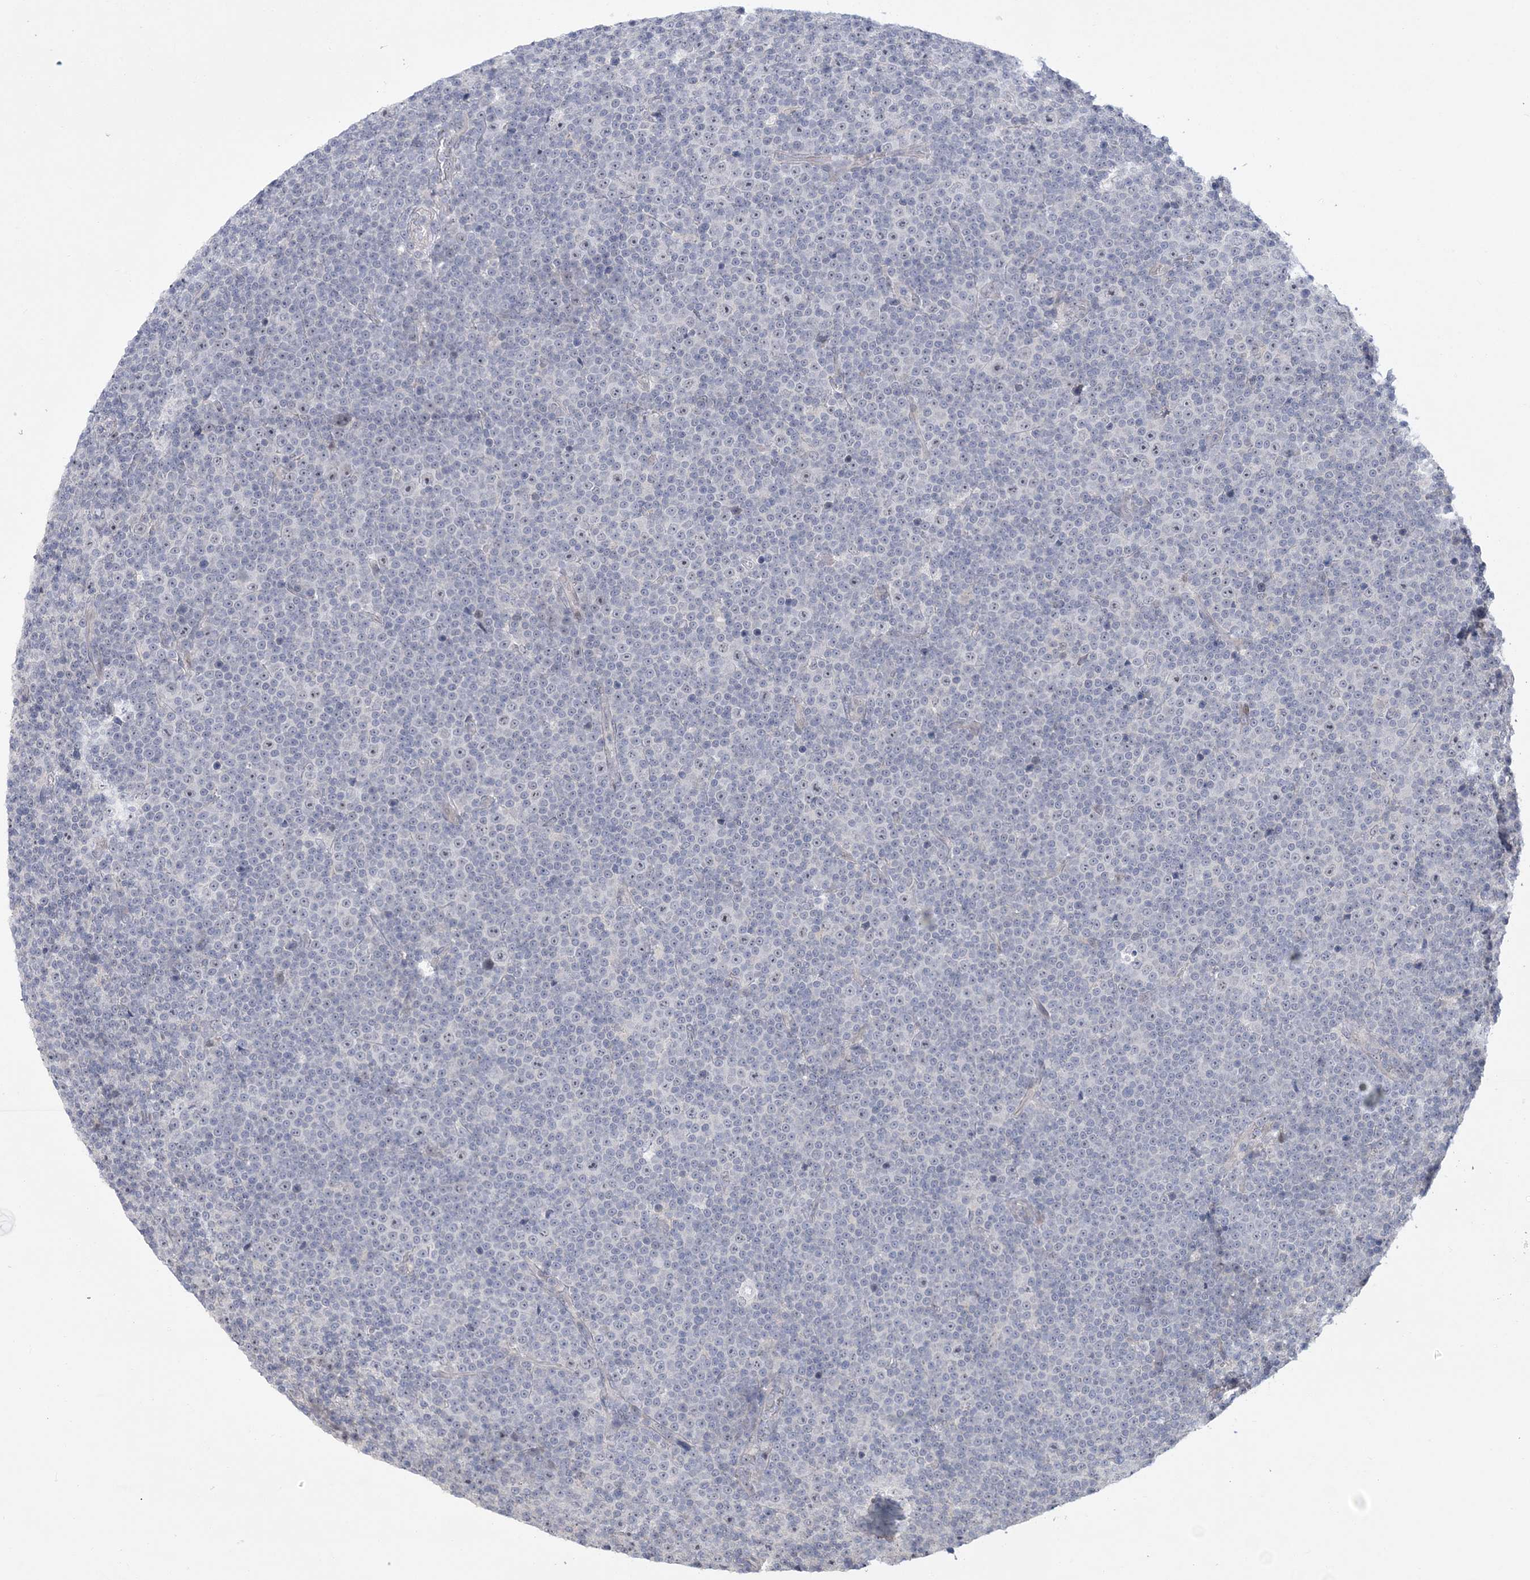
{"staining": {"intensity": "negative", "quantity": "none", "location": "none"}, "tissue": "lymphoma", "cell_type": "Tumor cells", "image_type": "cancer", "snomed": [{"axis": "morphology", "description": "Malignant lymphoma, non-Hodgkin's type, Low grade"}, {"axis": "topography", "description": "Lymph node"}], "caption": "IHC image of human lymphoma stained for a protein (brown), which reveals no expression in tumor cells.", "gene": "HOMEZ", "patient": {"sex": "female", "age": 67}}